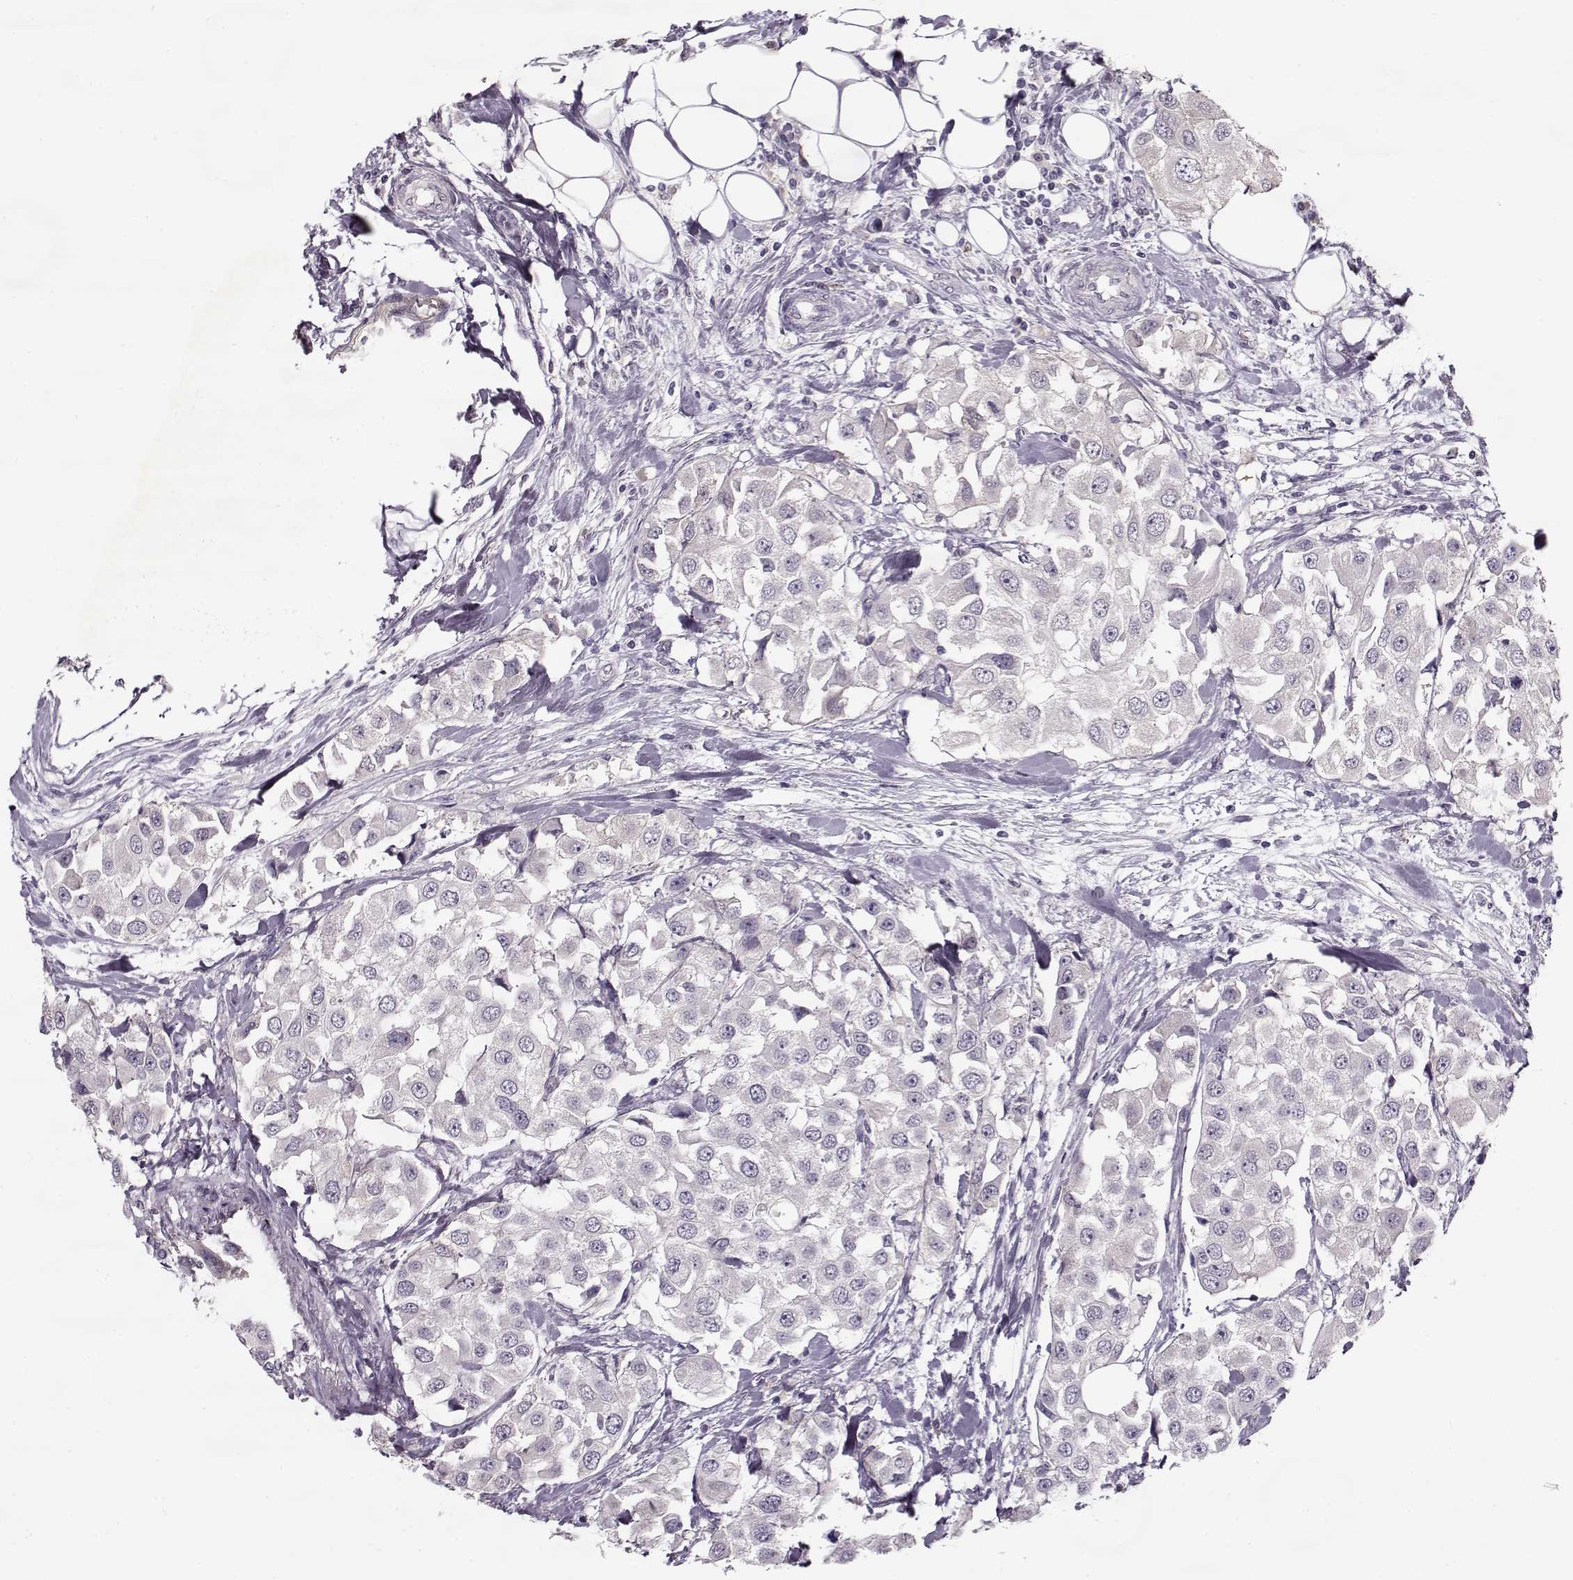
{"staining": {"intensity": "weak", "quantity": "<25%", "location": "cytoplasmic/membranous"}, "tissue": "urothelial cancer", "cell_type": "Tumor cells", "image_type": "cancer", "snomed": [{"axis": "morphology", "description": "Urothelial carcinoma, High grade"}, {"axis": "topography", "description": "Urinary bladder"}], "caption": "IHC of human urothelial cancer exhibits no staining in tumor cells.", "gene": "ACOT11", "patient": {"sex": "female", "age": 64}}